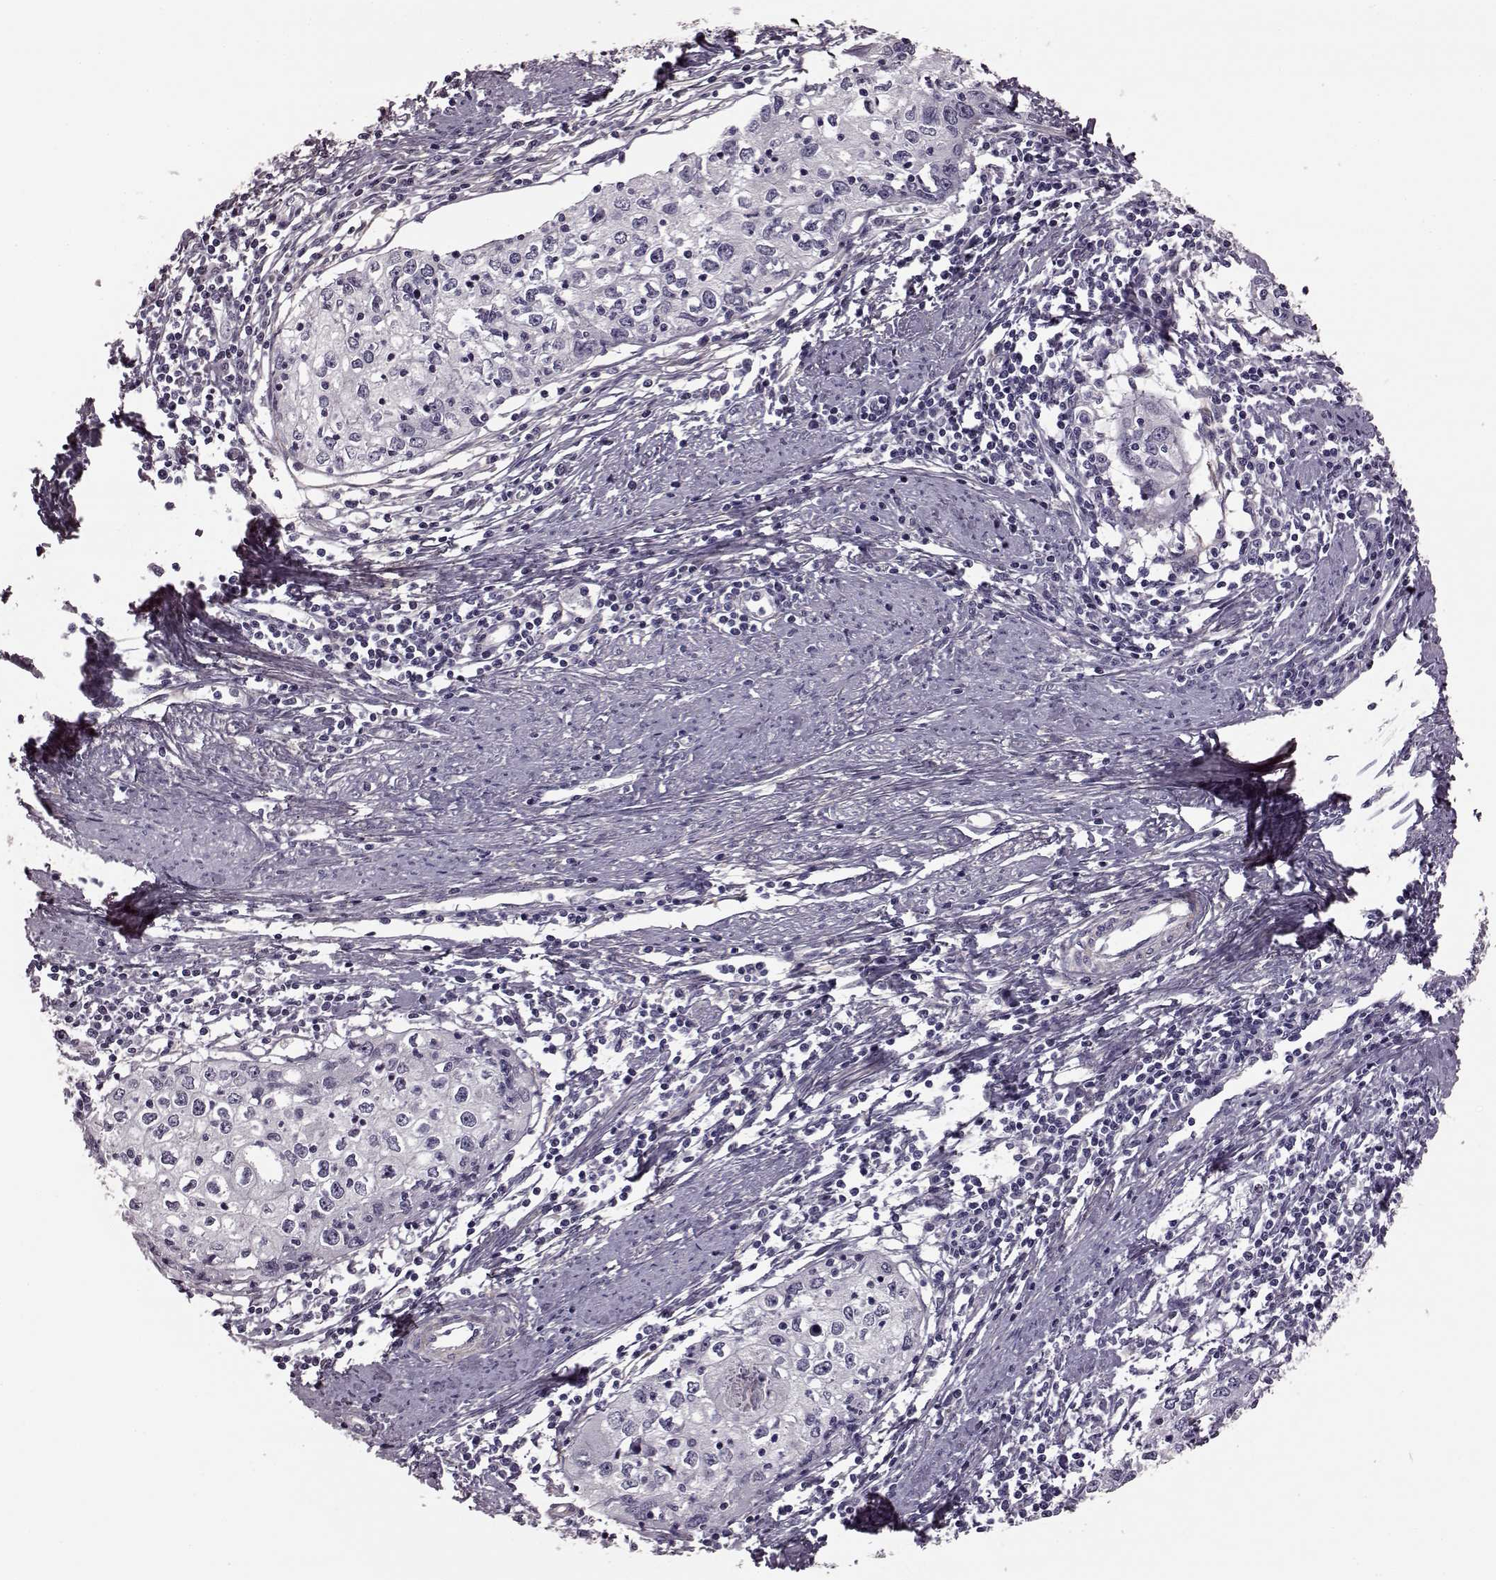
{"staining": {"intensity": "negative", "quantity": "none", "location": "none"}, "tissue": "cervical cancer", "cell_type": "Tumor cells", "image_type": "cancer", "snomed": [{"axis": "morphology", "description": "Squamous cell carcinoma, NOS"}, {"axis": "topography", "description": "Cervix"}], "caption": "IHC histopathology image of cervical cancer stained for a protein (brown), which shows no expression in tumor cells.", "gene": "GRK1", "patient": {"sex": "female", "age": 40}}